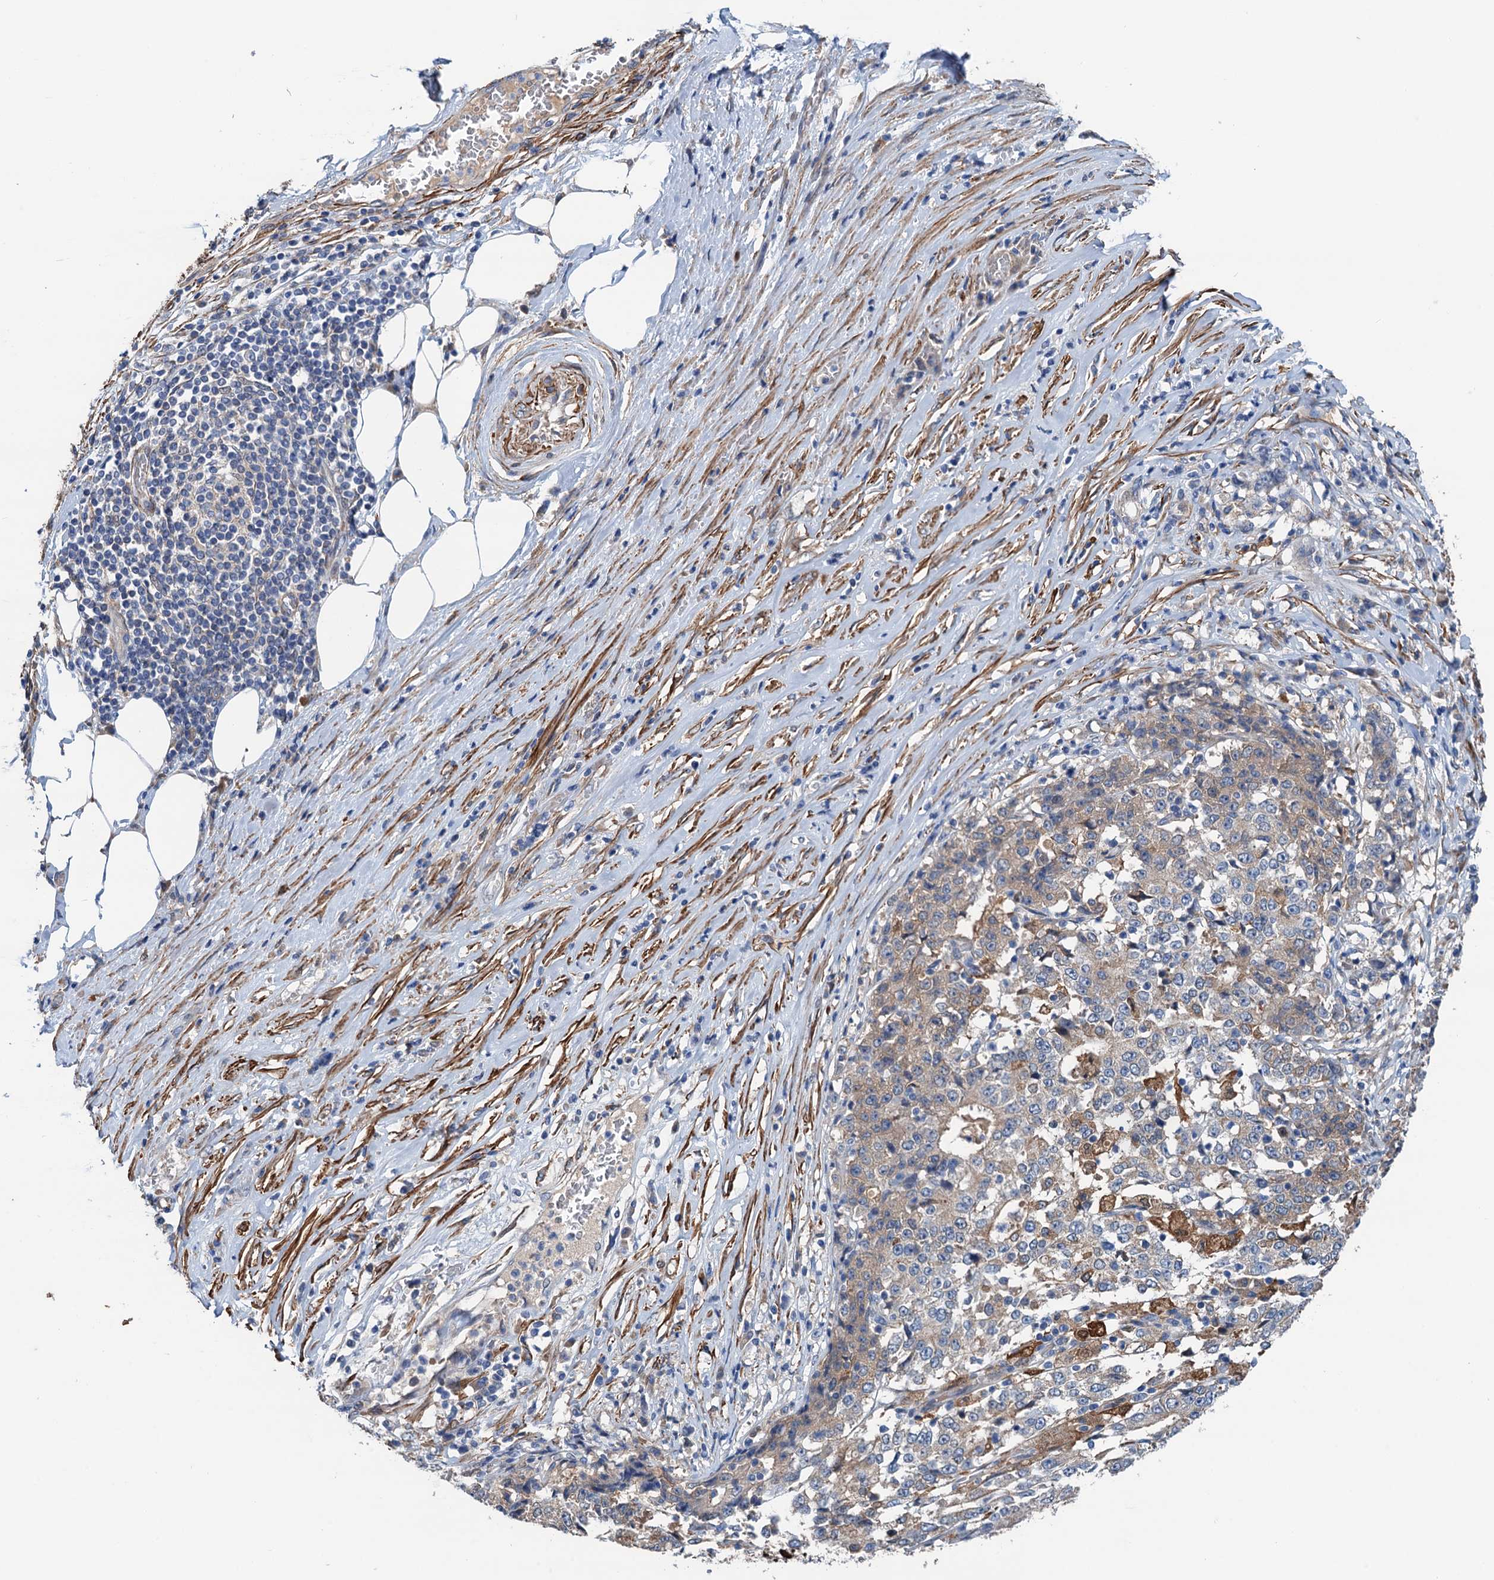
{"staining": {"intensity": "weak", "quantity": "25%-75%", "location": "cytoplasmic/membranous"}, "tissue": "stomach cancer", "cell_type": "Tumor cells", "image_type": "cancer", "snomed": [{"axis": "morphology", "description": "Adenocarcinoma, NOS"}, {"axis": "topography", "description": "Stomach"}], "caption": "Tumor cells display low levels of weak cytoplasmic/membranous expression in about 25%-75% of cells in stomach cancer (adenocarcinoma). The protein of interest is shown in brown color, while the nuclei are stained blue.", "gene": "CSTPP1", "patient": {"sex": "male", "age": 59}}